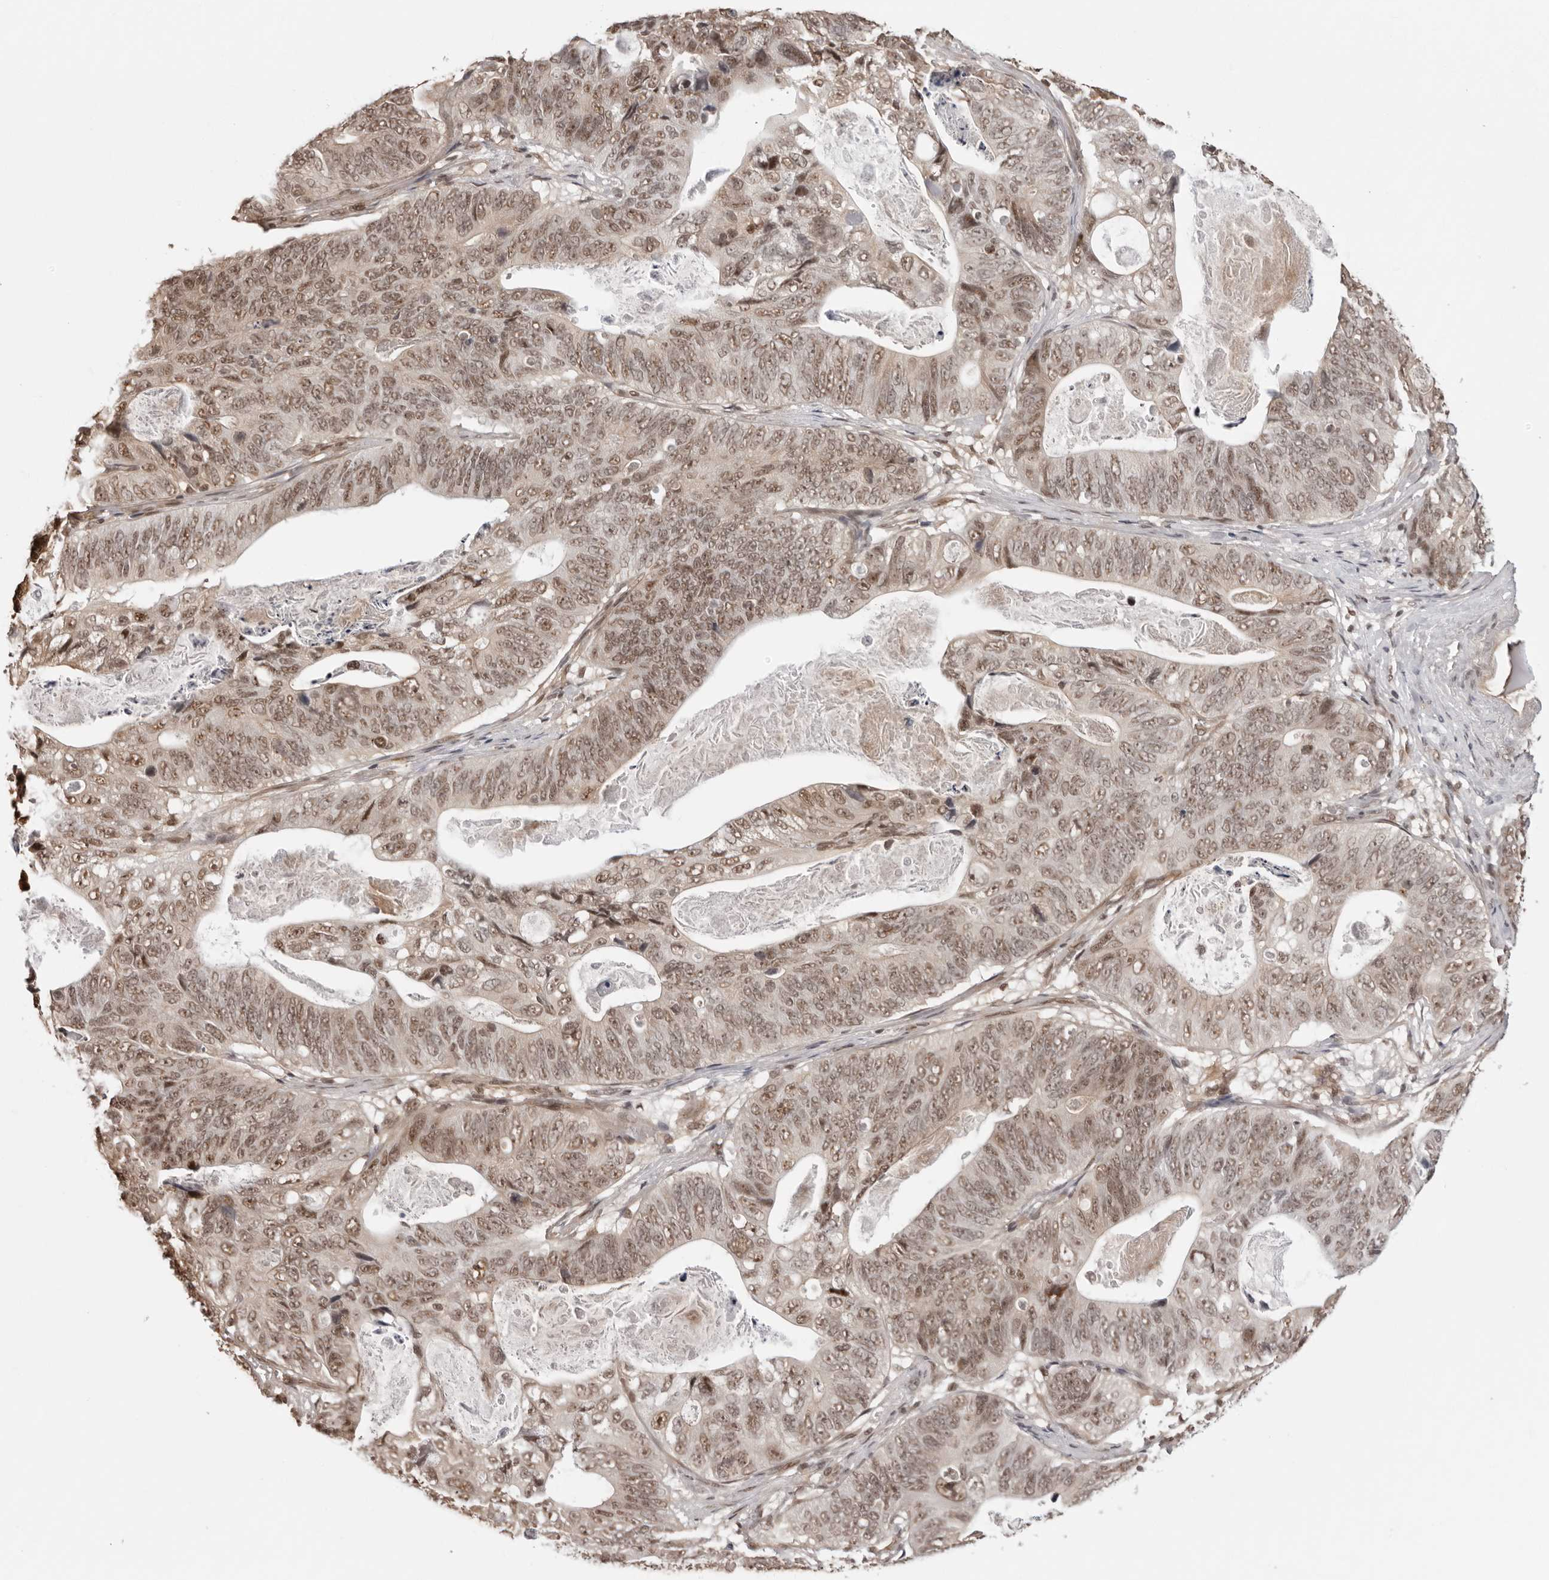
{"staining": {"intensity": "moderate", "quantity": "25%-75%", "location": "nuclear"}, "tissue": "stomach cancer", "cell_type": "Tumor cells", "image_type": "cancer", "snomed": [{"axis": "morphology", "description": "Normal tissue, NOS"}, {"axis": "morphology", "description": "Adenocarcinoma, NOS"}, {"axis": "topography", "description": "Stomach"}], "caption": "Moderate nuclear protein staining is present in approximately 25%-75% of tumor cells in stomach adenocarcinoma.", "gene": "SDE2", "patient": {"sex": "female", "age": 89}}